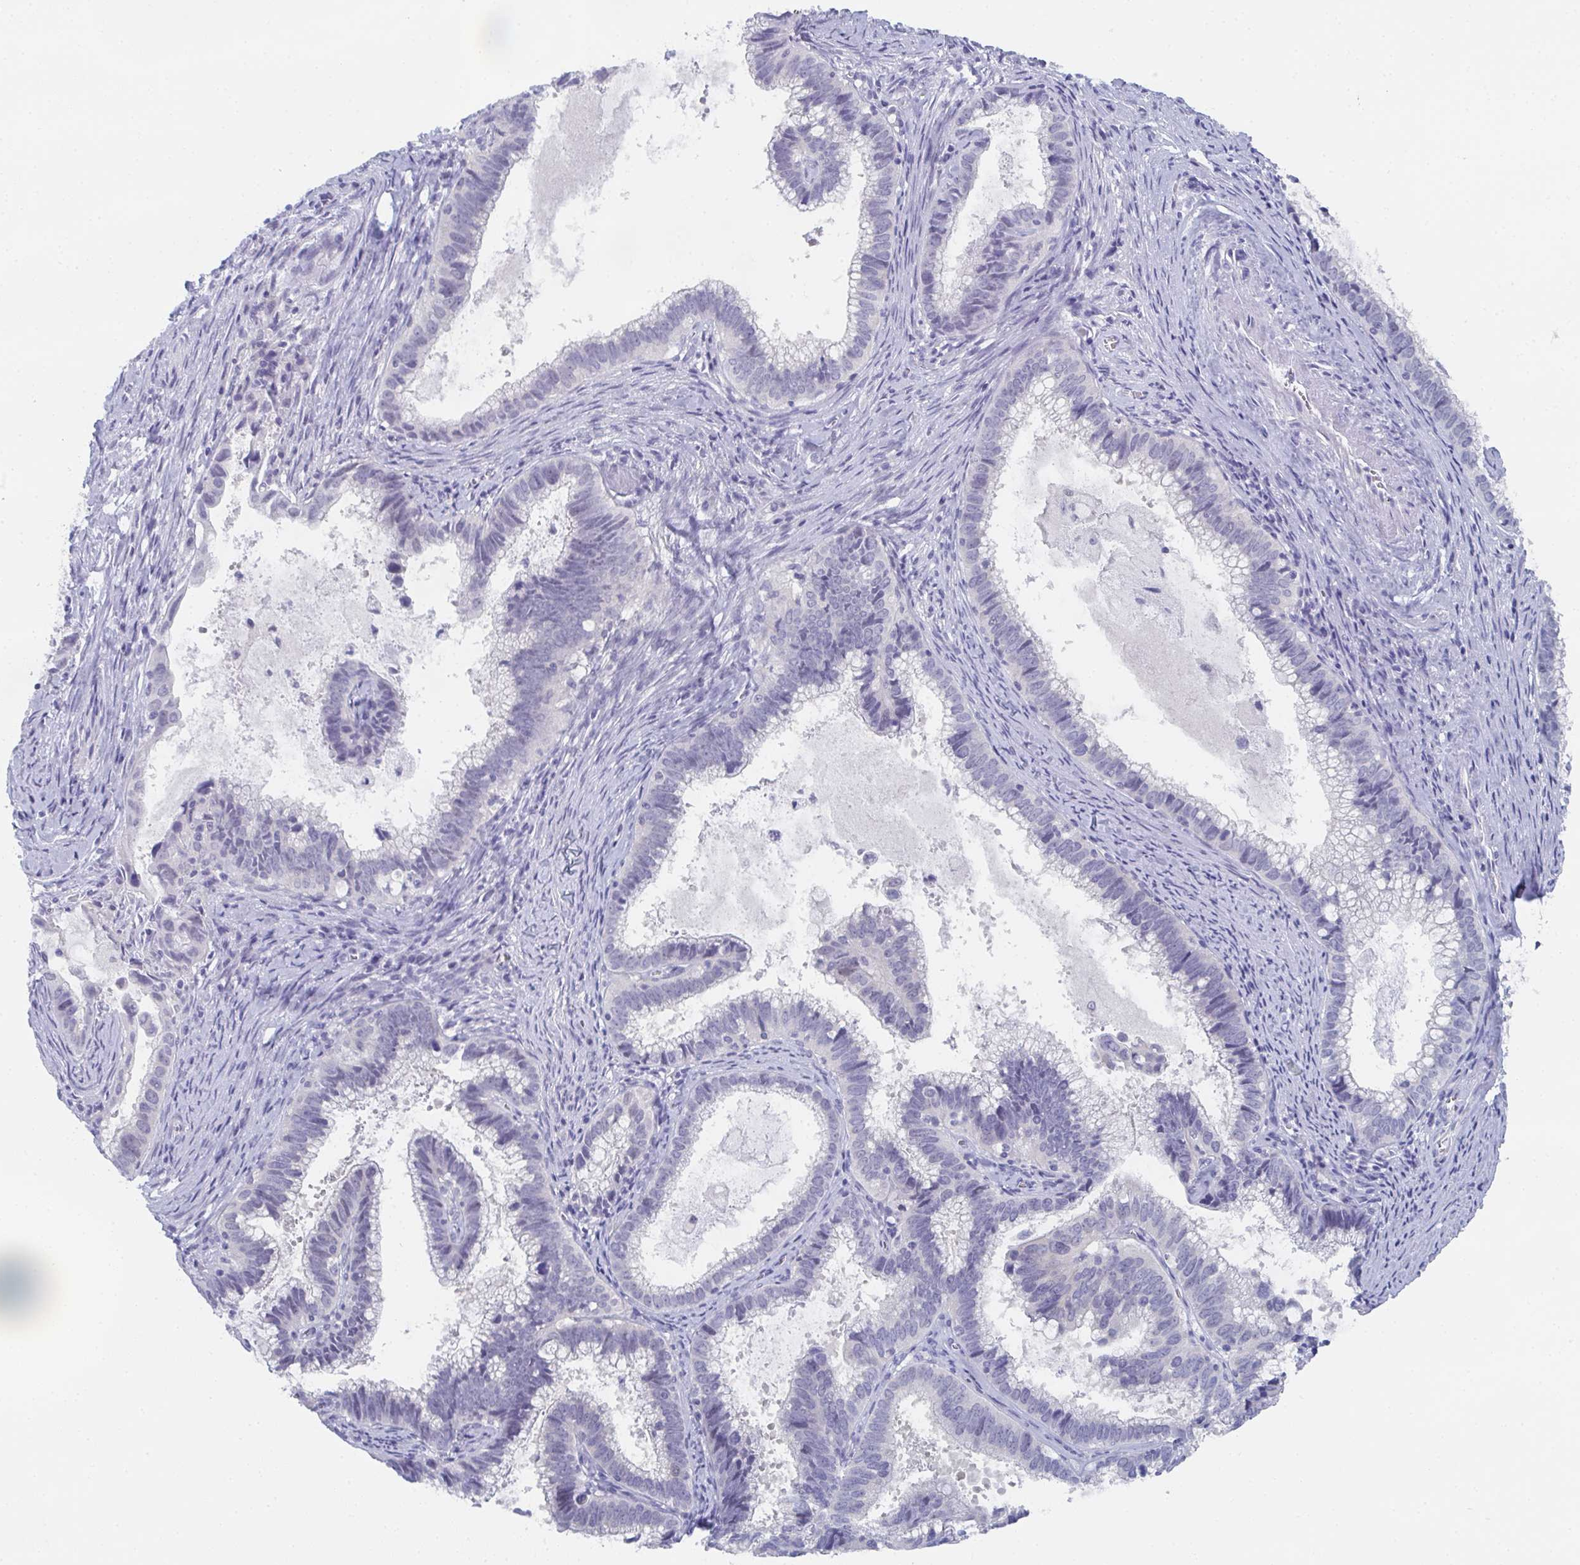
{"staining": {"intensity": "negative", "quantity": "none", "location": "none"}, "tissue": "cervical cancer", "cell_type": "Tumor cells", "image_type": "cancer", "snomed": [{"axis": "morphology", "description": "Adenocarcinoma, NOS"}, {"axis": "topography", "description": "Cervix"}], "caption": "The immunohistochemistry (IHC) histopathology image has no significant expression in tumor cells of cervical adenocarcinoma tissue. The staining was performed using DAB (3,3'-diaminobenzidine) to visualize the protein expression in brown, while the nuclei were stained in blue with hematoxylin (Magnification: 20x).", "gene": "DYDC2", "patient": {"sex": "female", "age": 61}}